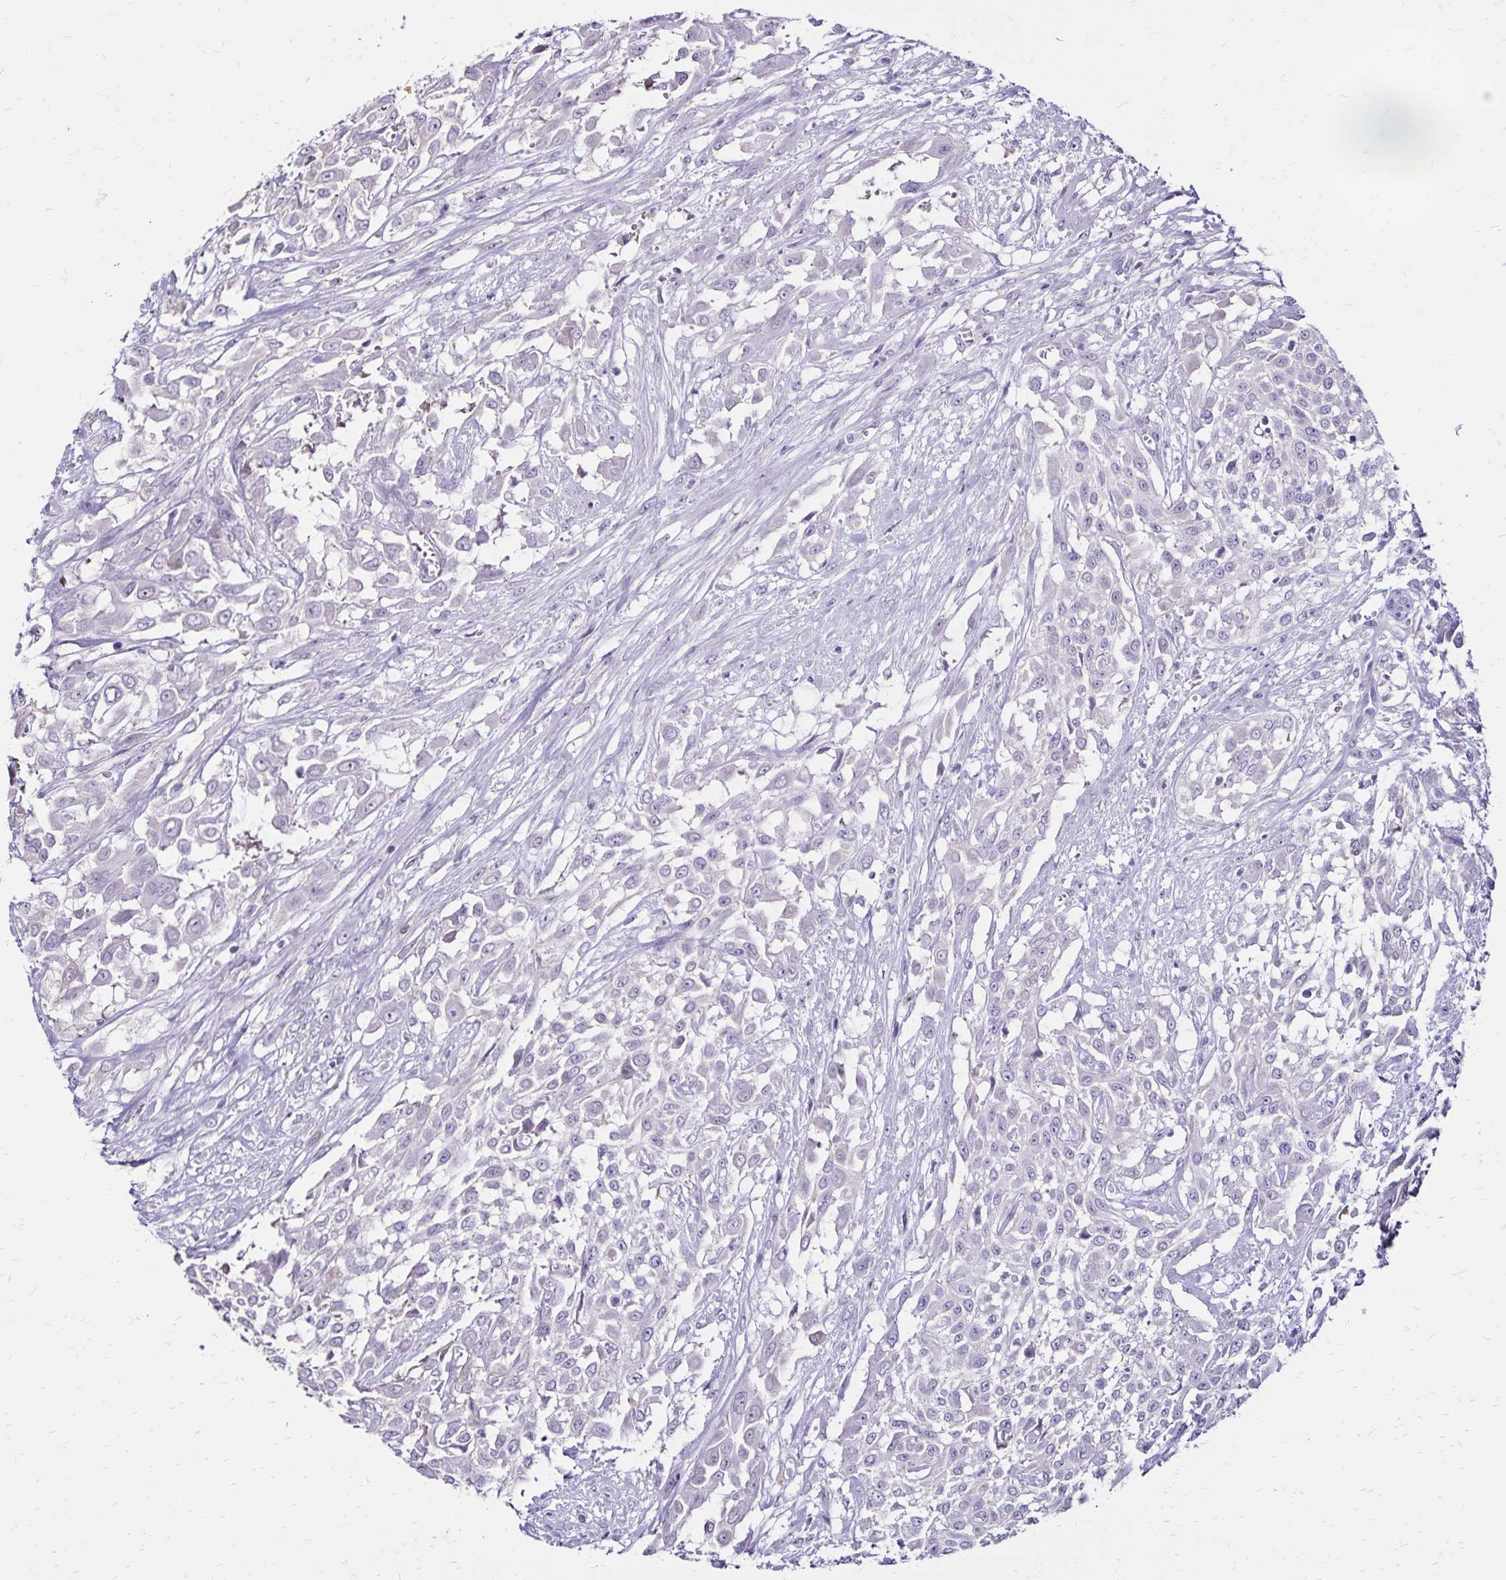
{"staining": {"intensity": "negative", "quantity": "none", "location": "none"}, "tissue": "urothelial cancer", "cell_type": "Tumor cells", "image_type": "cancer", "snomed": [{"axis": "morphology", "description": "Urothelial carcinoma, High grade"}, {"axis": "topography", "description": "Urinary bladder"}], "caption": "A high-resolution image shows IHC staining of urothelial cancer, which displays no significant expression in tumor cells. The staining is performed using DAB (3,3'-diaminobenzidine) brown chromogen with nuclei counter-stained in using hematoxylin.", "gene": "SH3GL3", "patient": {"sex": "male", "age": 57}}